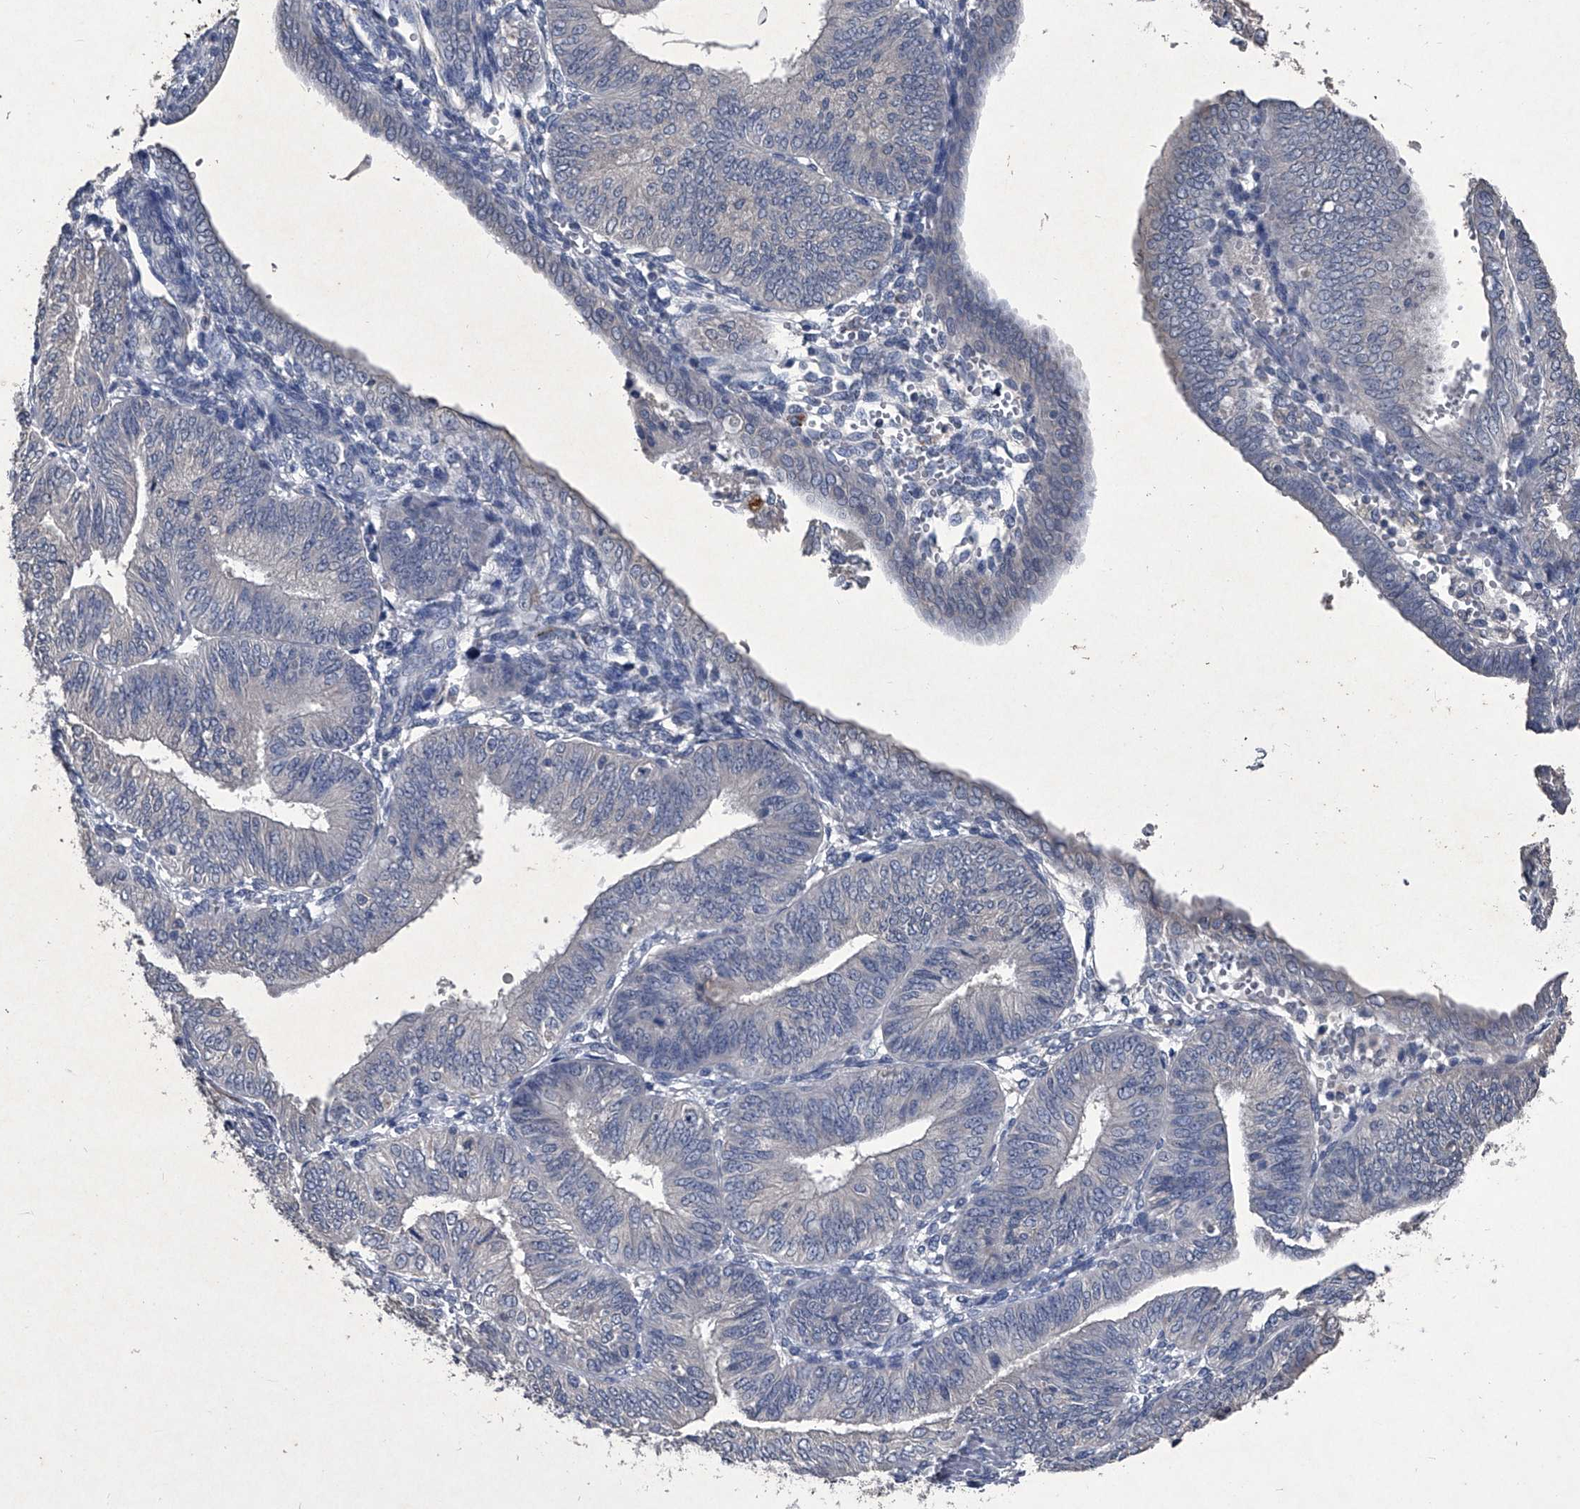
{"staining": {"intensity": "negative", "quantity": "none", "location": "none"}, "tissue": "endometrial cancer", "cell_type": "Tumor cells", "image_type": "cancer", "snomed": [{"axis": "morphology", "description": "Adenocarcinoma, NOS"}, {"axis": "topography", "description": "Endometrium"}], "caption": "Immunohistochemistry micrograph of human endometrial cancer stained for a protein (brown), which displays no staining in tumor cells.", "gene": "MAPKAP1", "patient": {"sex": "female", "age": 58}}